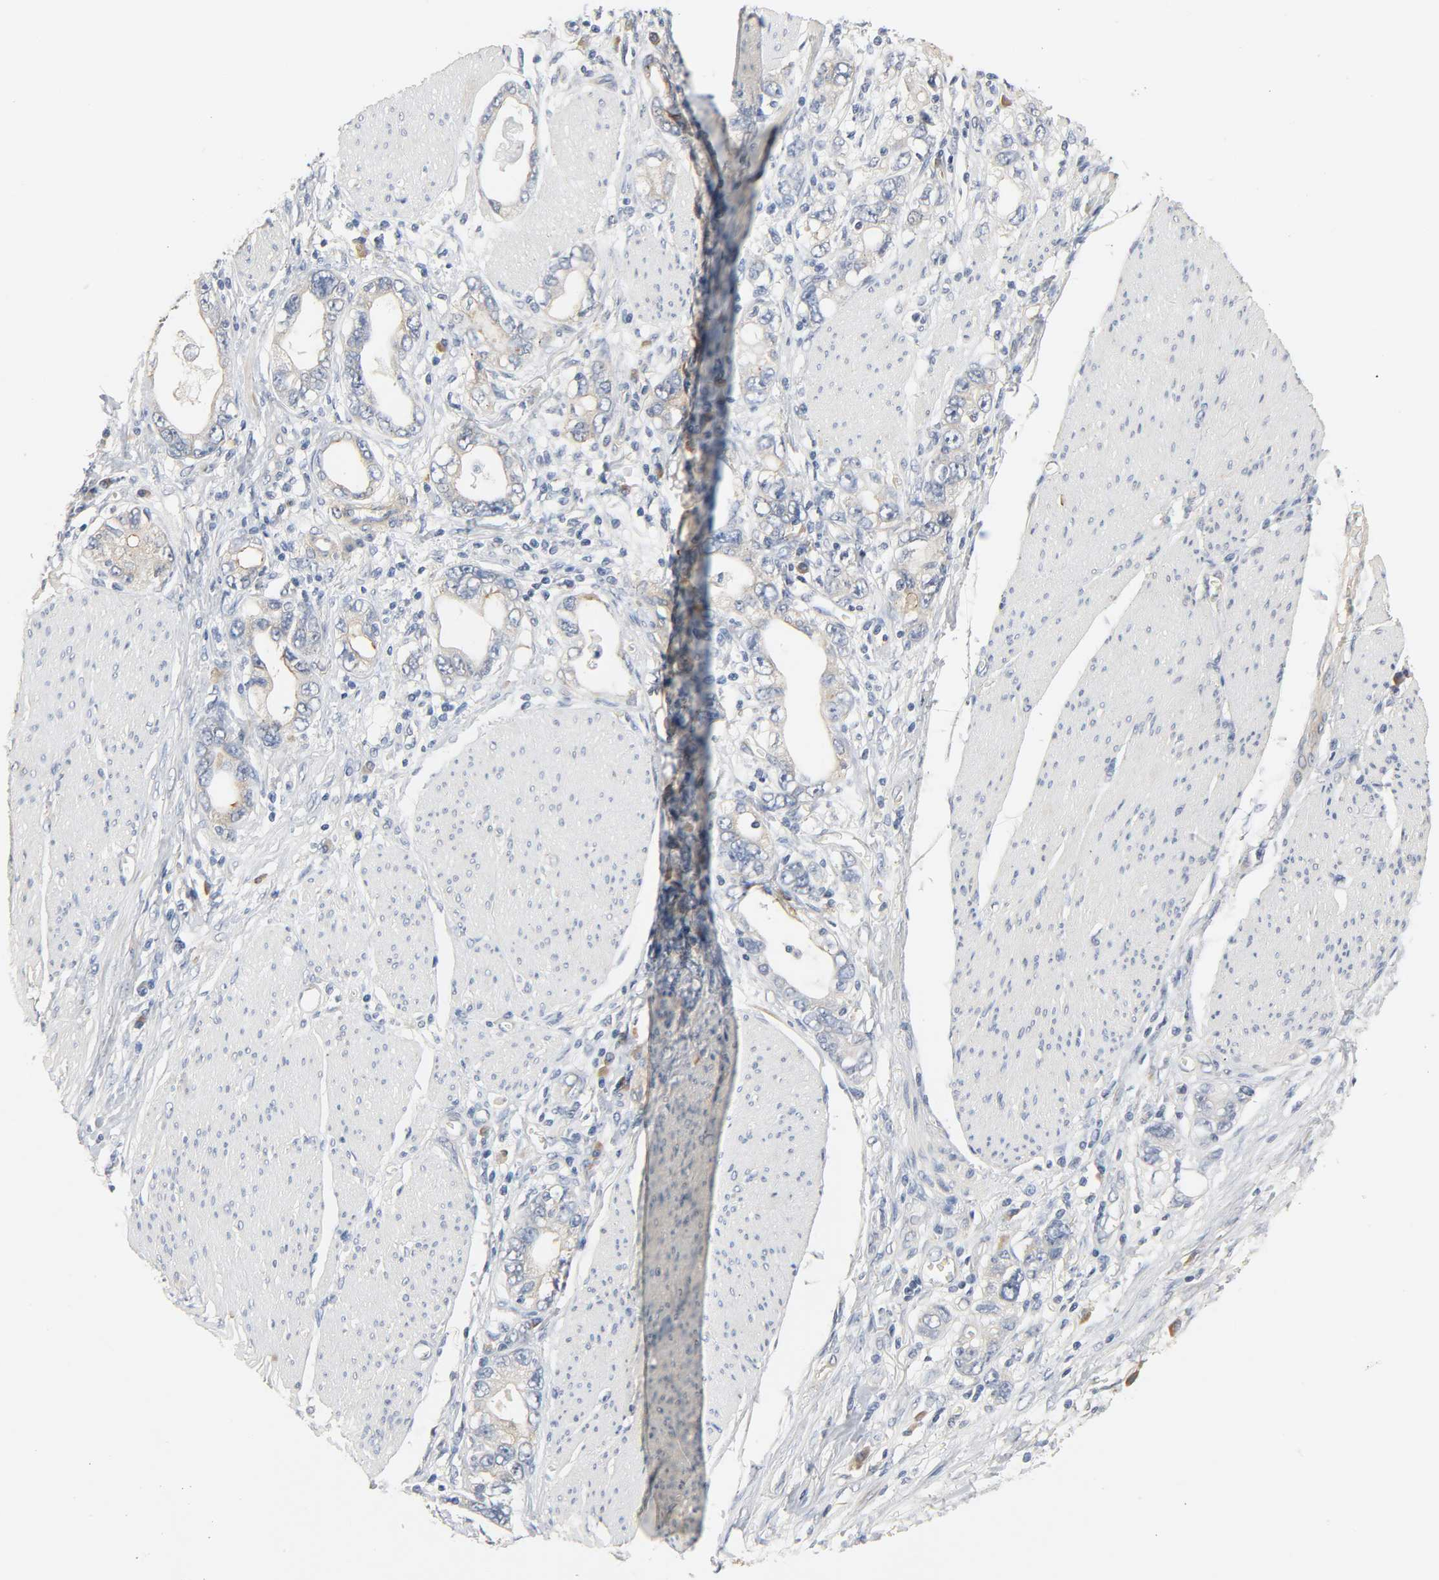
{"staining": {"intensity": "weak", "quantity": "25%-75%", "location": "cytoplasmic/membranous"}, "tissue": "stomach cancer", "cell_type": "Tumor cells", "image_type": "cancer", "snomed": [{"axis": "morphology", "description": "Adenocarcinoma, NOS"}, {"axis": "topography", "description": "Stomach, lower"}], "caption": "Immunohistochemical staining of adenocarcinoma (stomach) exhibits low levels of weak cytoplasmic/membranous staining in about 25%-75% of tumor cells. (IHC, brightfield microscopy, high magnification).", "gene": "ARPC1A", "patient": {"sex": "female", "age": 93}}